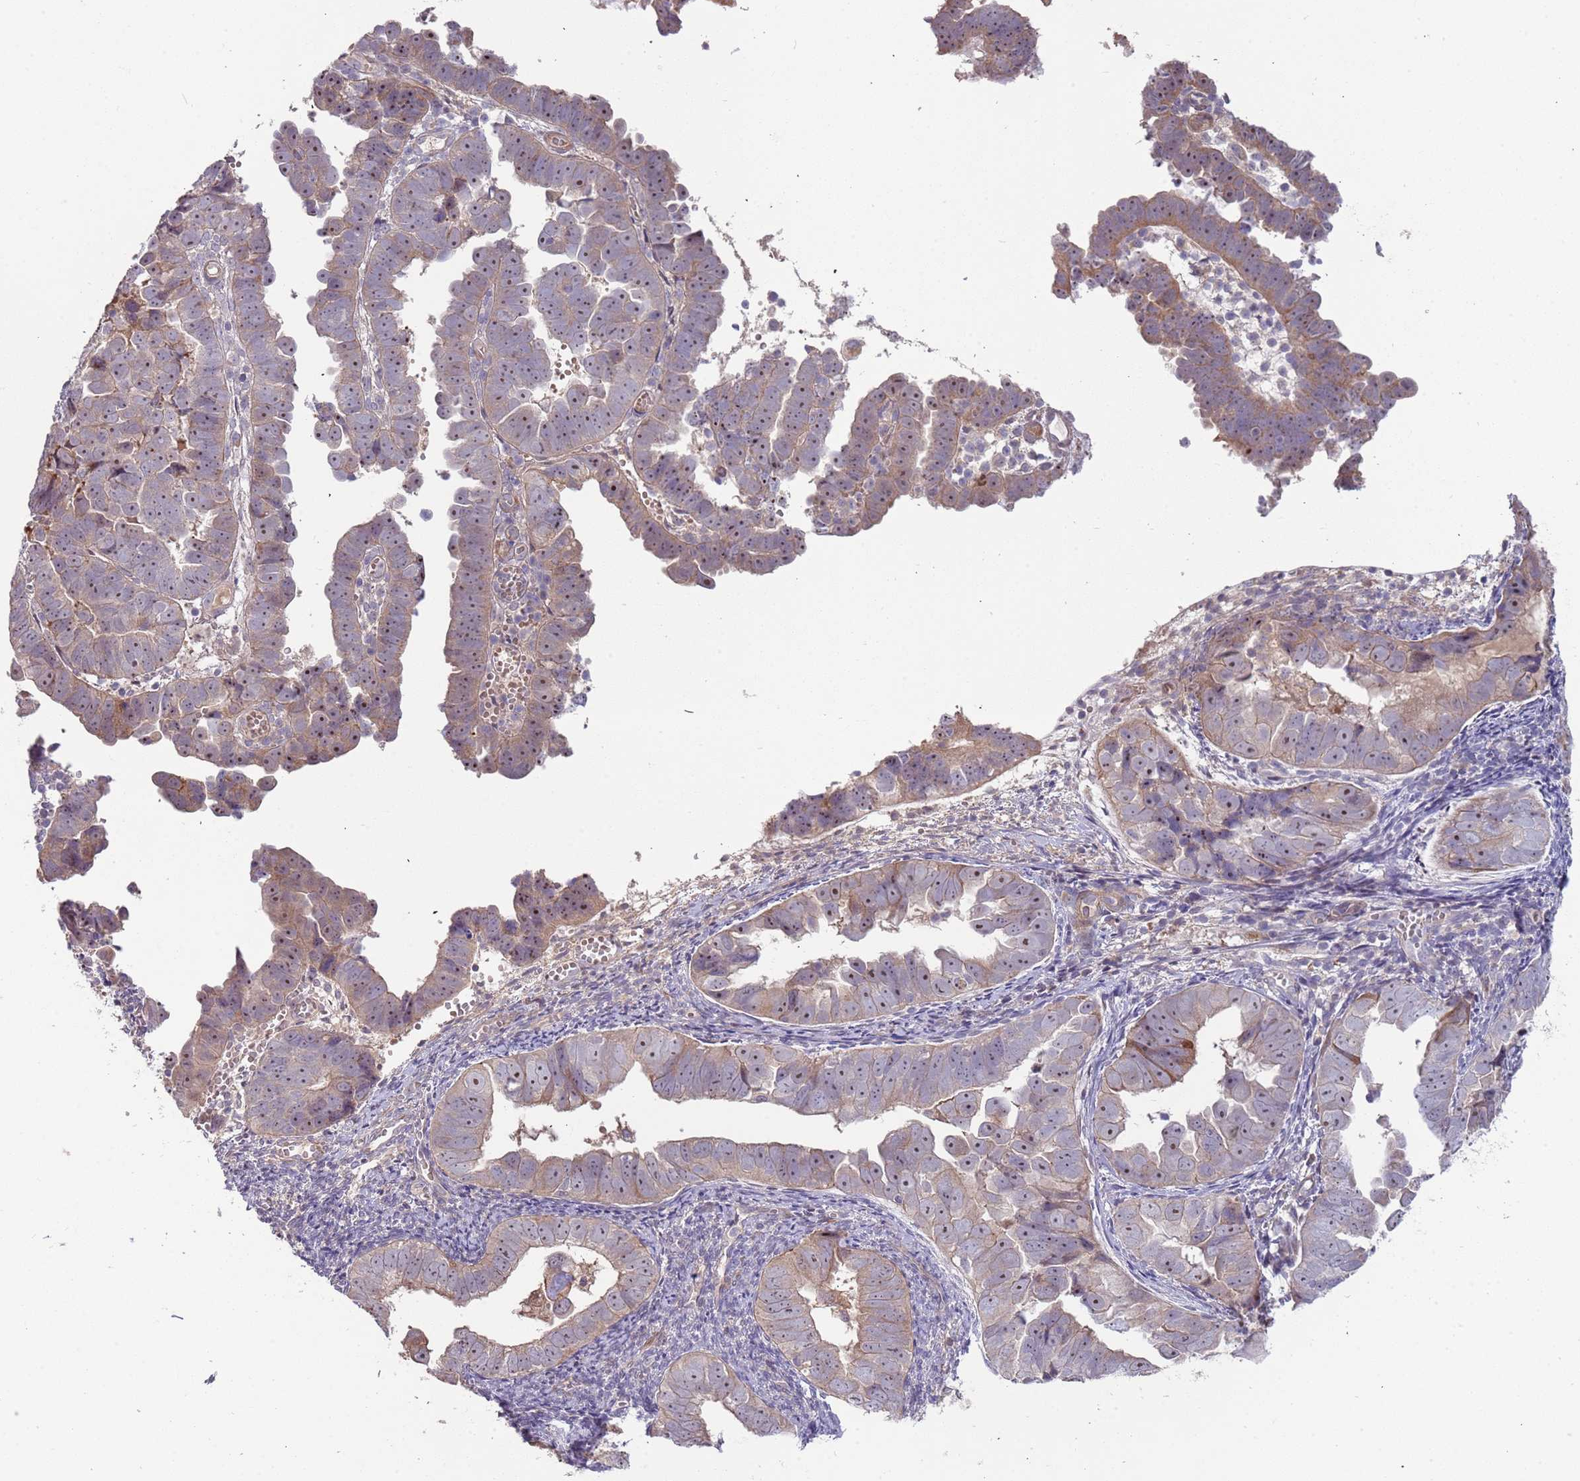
{"staining": {"intensity": "moderate", "quantity": ">75%", "location": "cytoplasmic/membranous,nuclear"}, "tissue": "endometrial cancer", "cell_type": "Tumor cells", "image_type": "cancer", "snomed": [{"axis": "morphology", "description": "Adenocarcinoma, NOS"}, {"axis": "topography", "description": "Endometrium"}], "caption": "Protein analysis of endometrial adenocarcinoma tissue demonstrates moderate cytoplasmic/membranous and nuclear expression in approximately >75% of tumor cells. (brown staining indicates protein expression, while blue staining denotes nuclei).", "gene": "TRAPPC6B", "patient": {"sex": "female", "age": 75}}